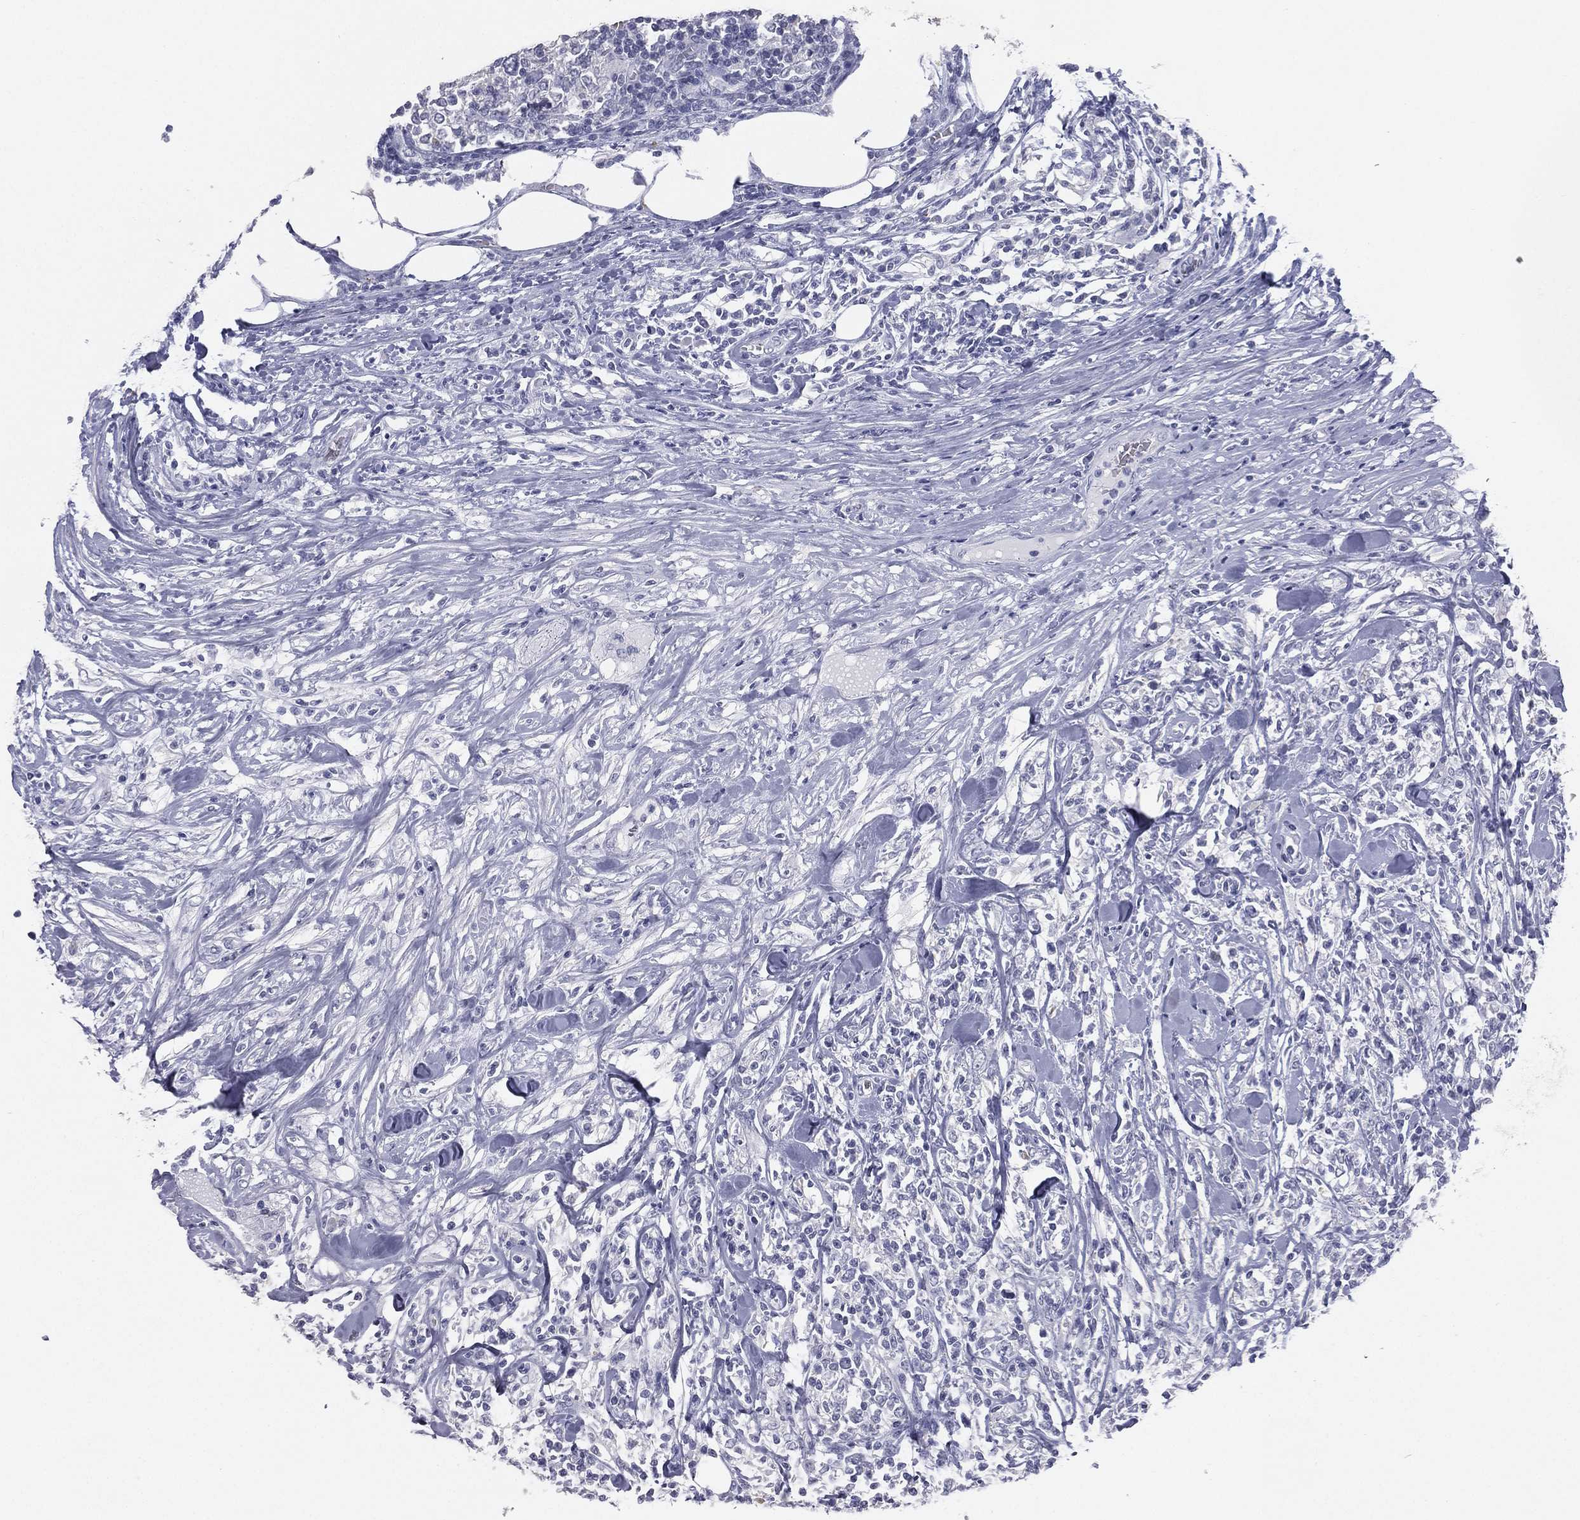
{"staining": {"intensity": "negative", "quantity": "none", "location": "none"}, "tissue": "lymphoma", "cell_type": "Tumor cells", "image_type": "cancer", "snomed": [{"axis": "morphology", "description": "Malignant lymphoma, non-Hodgkin's type, High grade"}, {"axis": "topography", "description": "Lymph node"}], "caption": "Immunohistochemical staining of lymphoma reveals no significant positivity in tumor cells.", "gene": "ESX1", "patient": {"sex": "female", "age": 84}}